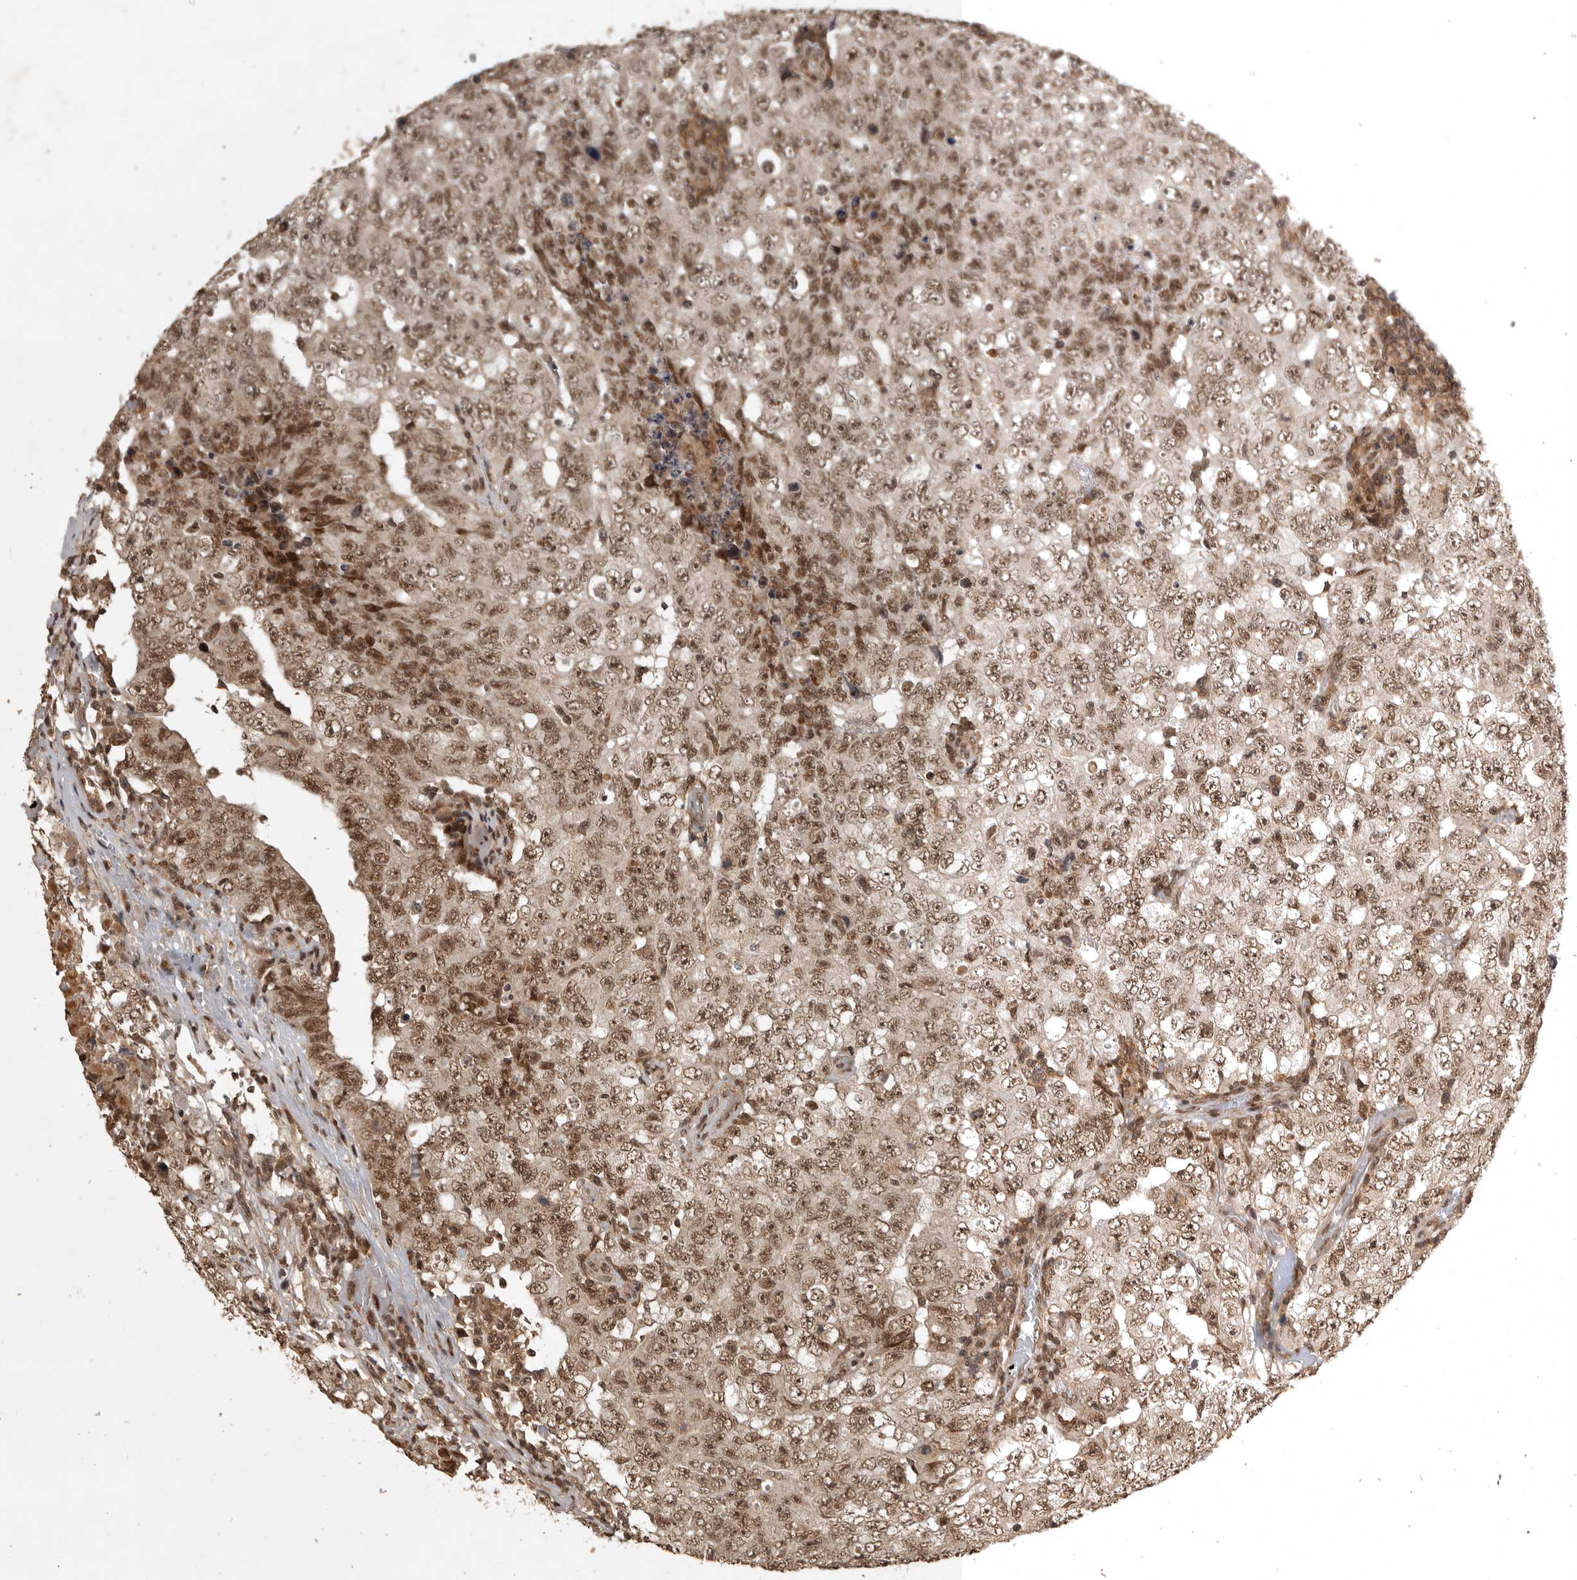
{"staining": {"intensity": "moderate", "quantity": ">75%", "location": "nuclear"}, "tissue": "testis cancer", "cell_type": "Tumor cells", "image_type": "cancer", "snomed": [{"axis": "morphology", "description": "Carcinoma, Embryonal, NOS"}, {"axis": "topography", "description": "Testis"}], "caption": "IHC histopathology image of neoplastic tissue: human testis embryonal carcinoma stained using immunohistochemistry (IHC) reveals medium levels of moderate protein expression localized specifically in the nuclear of tumor cells, appearing as a nuclear brown color.", "gene": "CBLL1", "patient": {"sex": "male", "age": 26}}